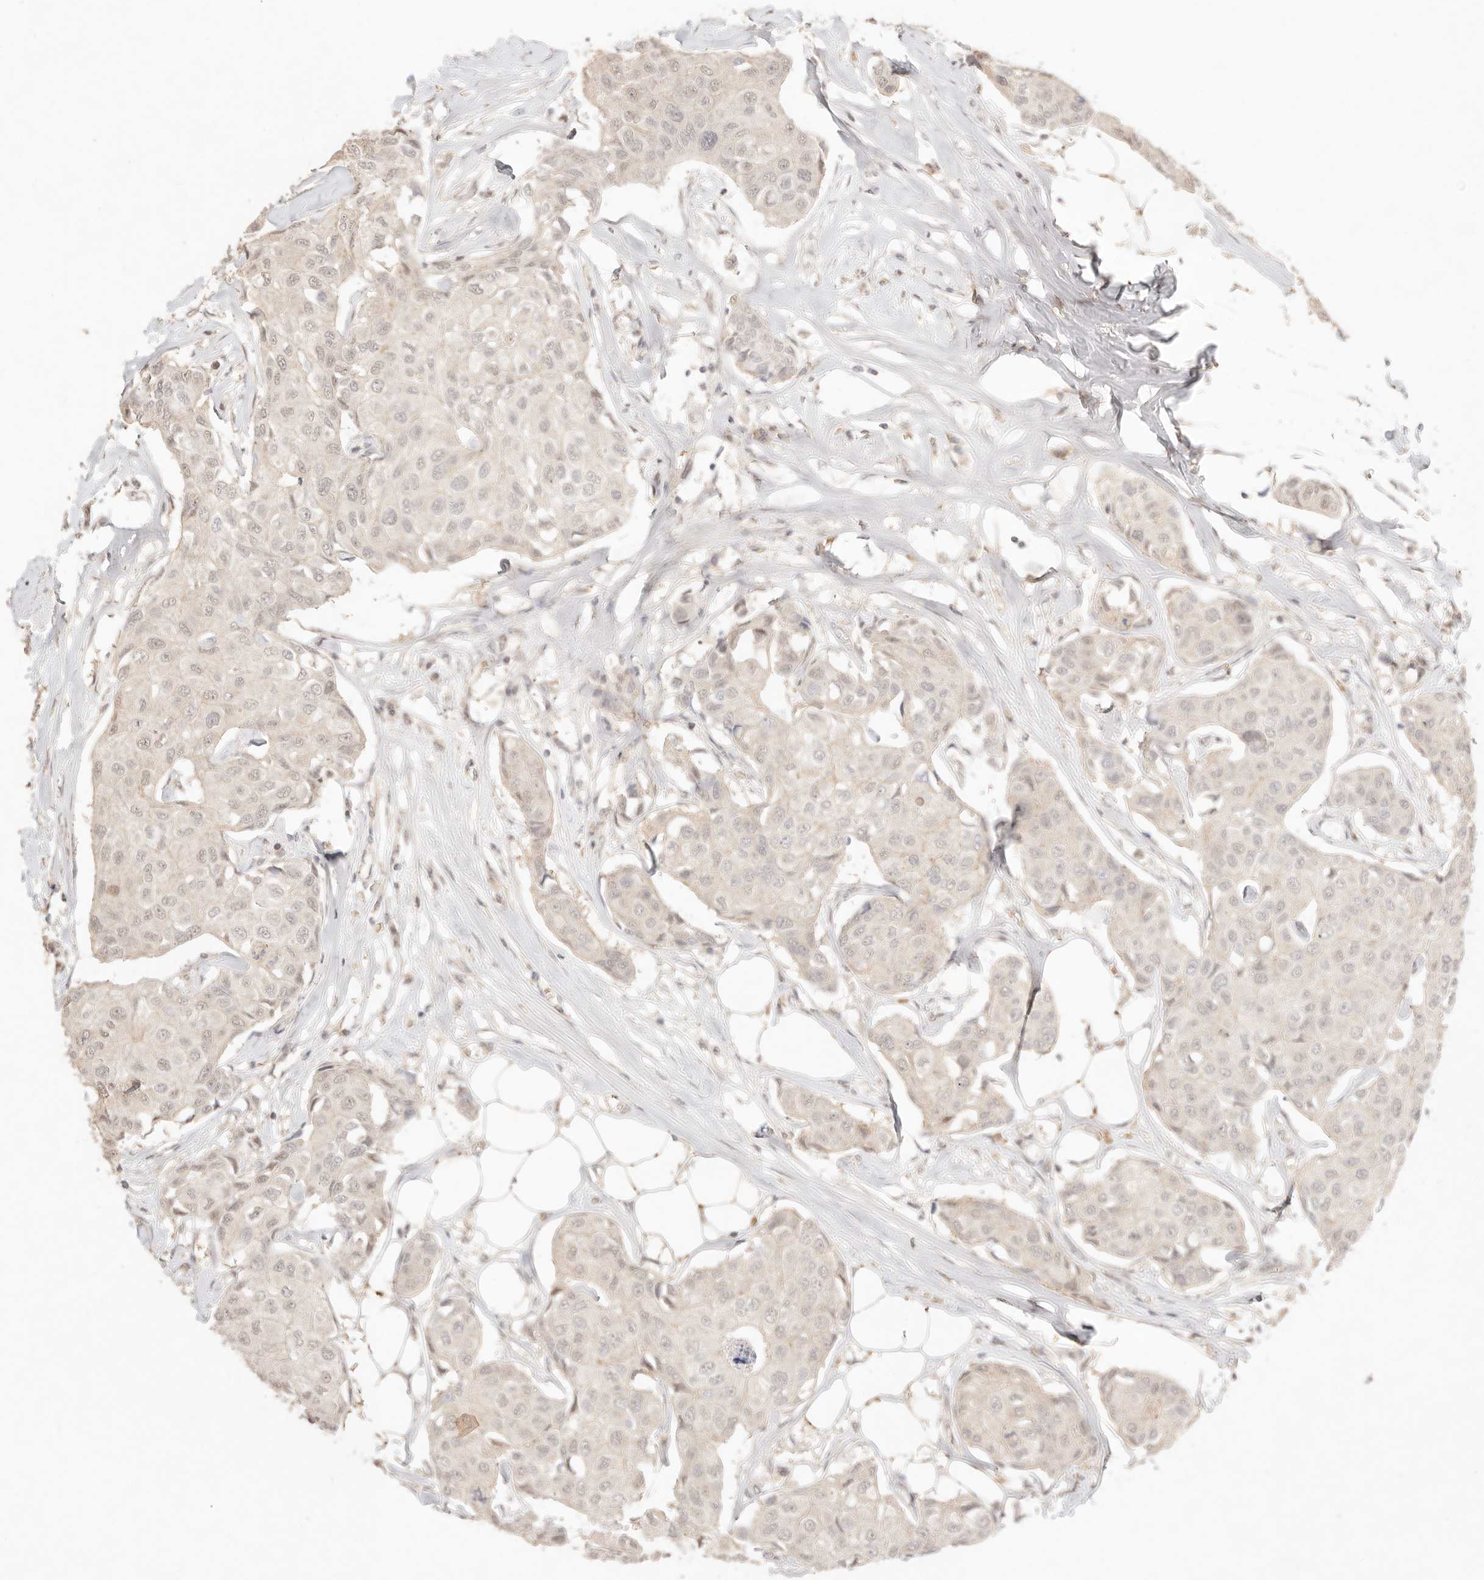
{"staining": {"intensity": "weak", "quantity": ">75%", "location": "nuclear"}, "tissue": "breast cancer", "cell_type": "Tumor cells", "image_type": "cancer", "snomed": [{"axis": "morphology", "description": "Duct carcinoma"}, {"axis": "topography", "description": "Breast"}], "caption": "Immunohistochemistry (IHC) histopathology image of human breast infiltrating ductal carcinoma stained for a protein (brown), which reveals low levels of weak nuclear positivity in about >75% of tumor cells.", "gene": "MEP1A", "patient": {"sex": "female", "age": 80}}